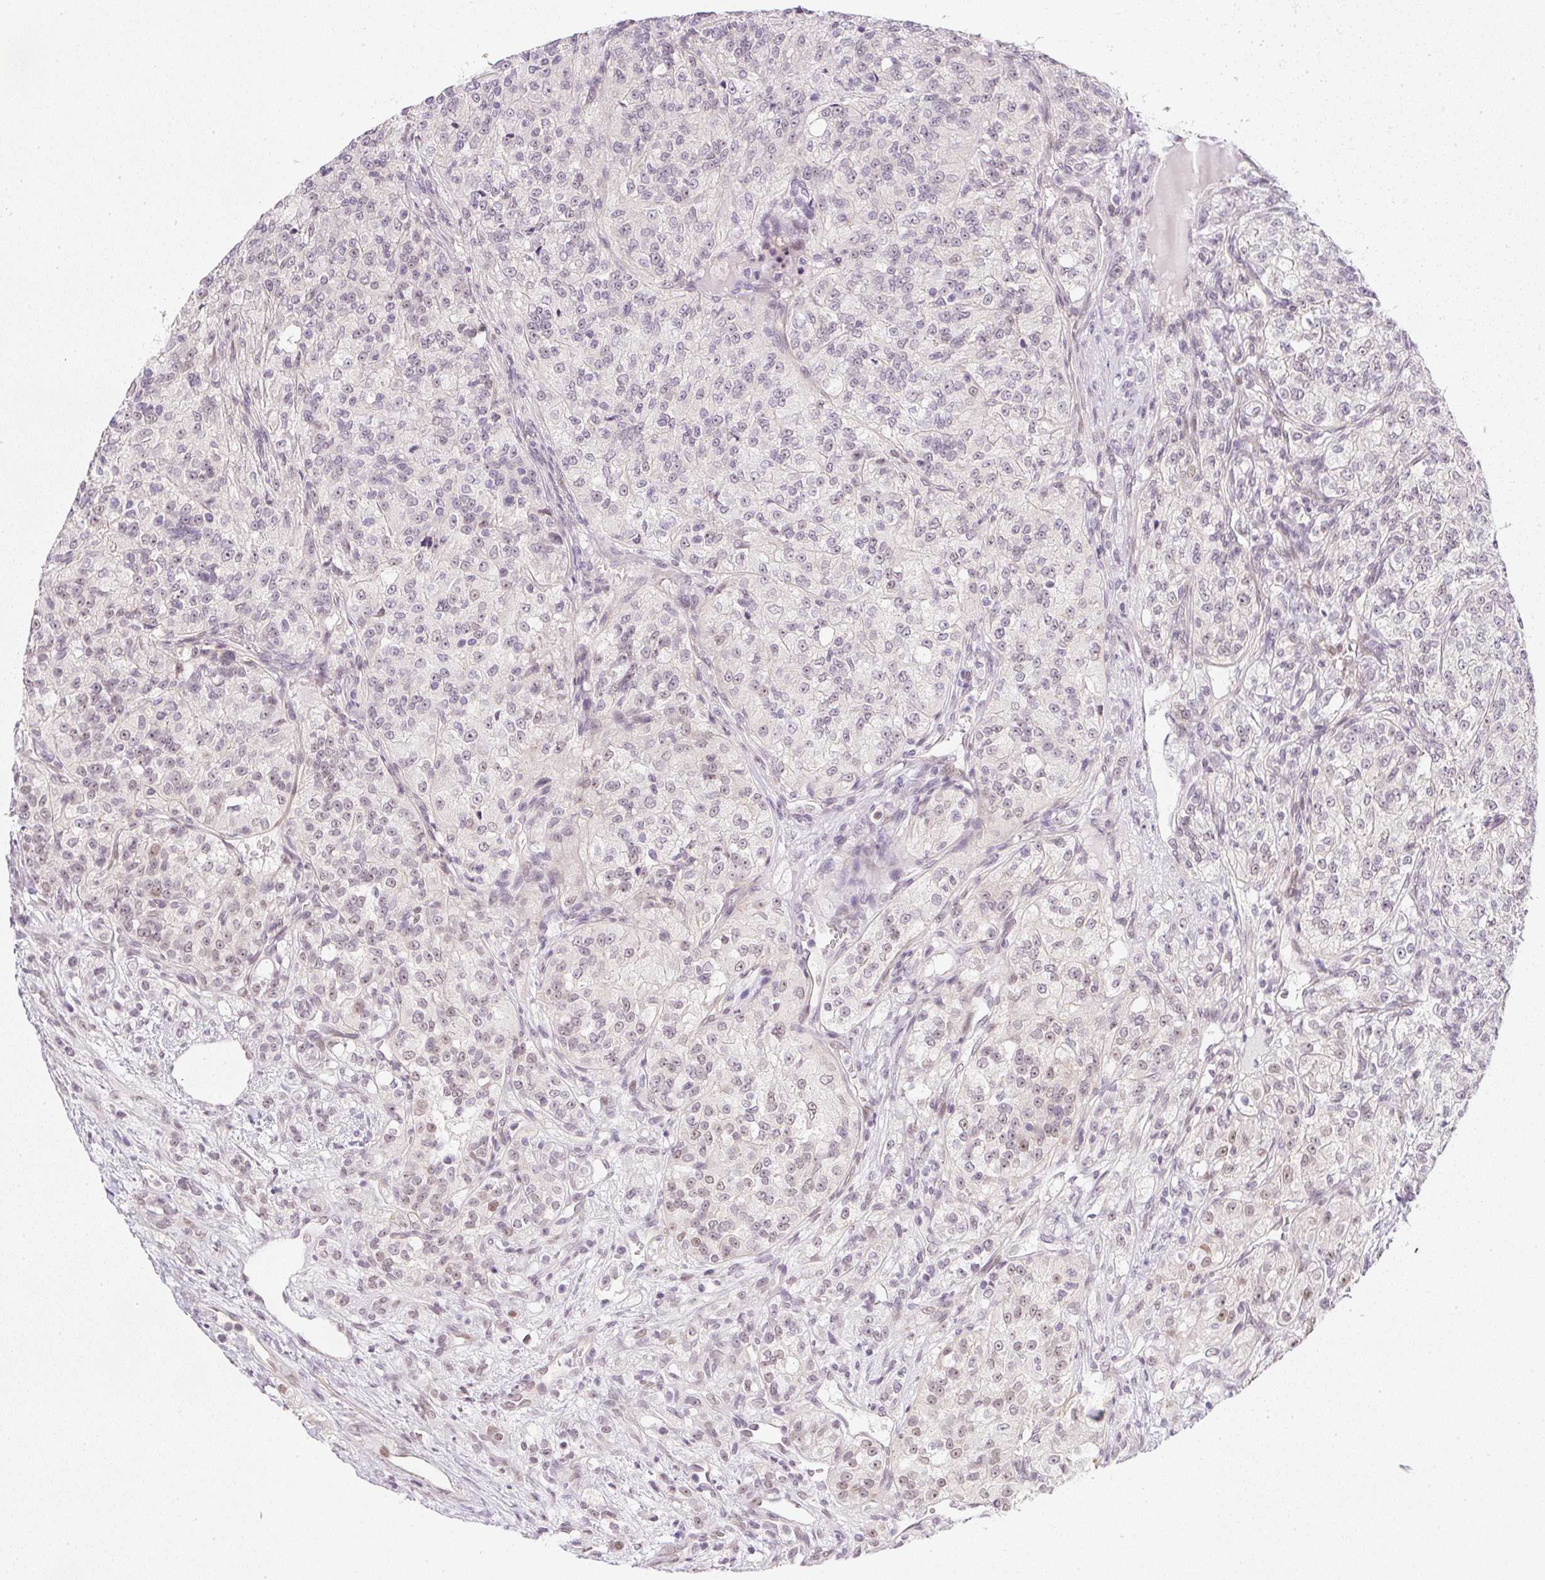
{"staining": {"intensity": "weak", "quantity": "<25%", "location": "nuclear"}, "tissue": "renal cancer", "cell_type": "Tumor cells", "image_type": "cancer", "snomed": [{"axis": "morphology", "description": "Adenocarcinoma, NOS"}, {"axis": "topography", "description": "Kidney"}], "caption": "There is no significant positivity in tumor cells of renal adenocarcinoma.", "gene": "DPPA4", "patient": {"sex": "female", "age": 63}}